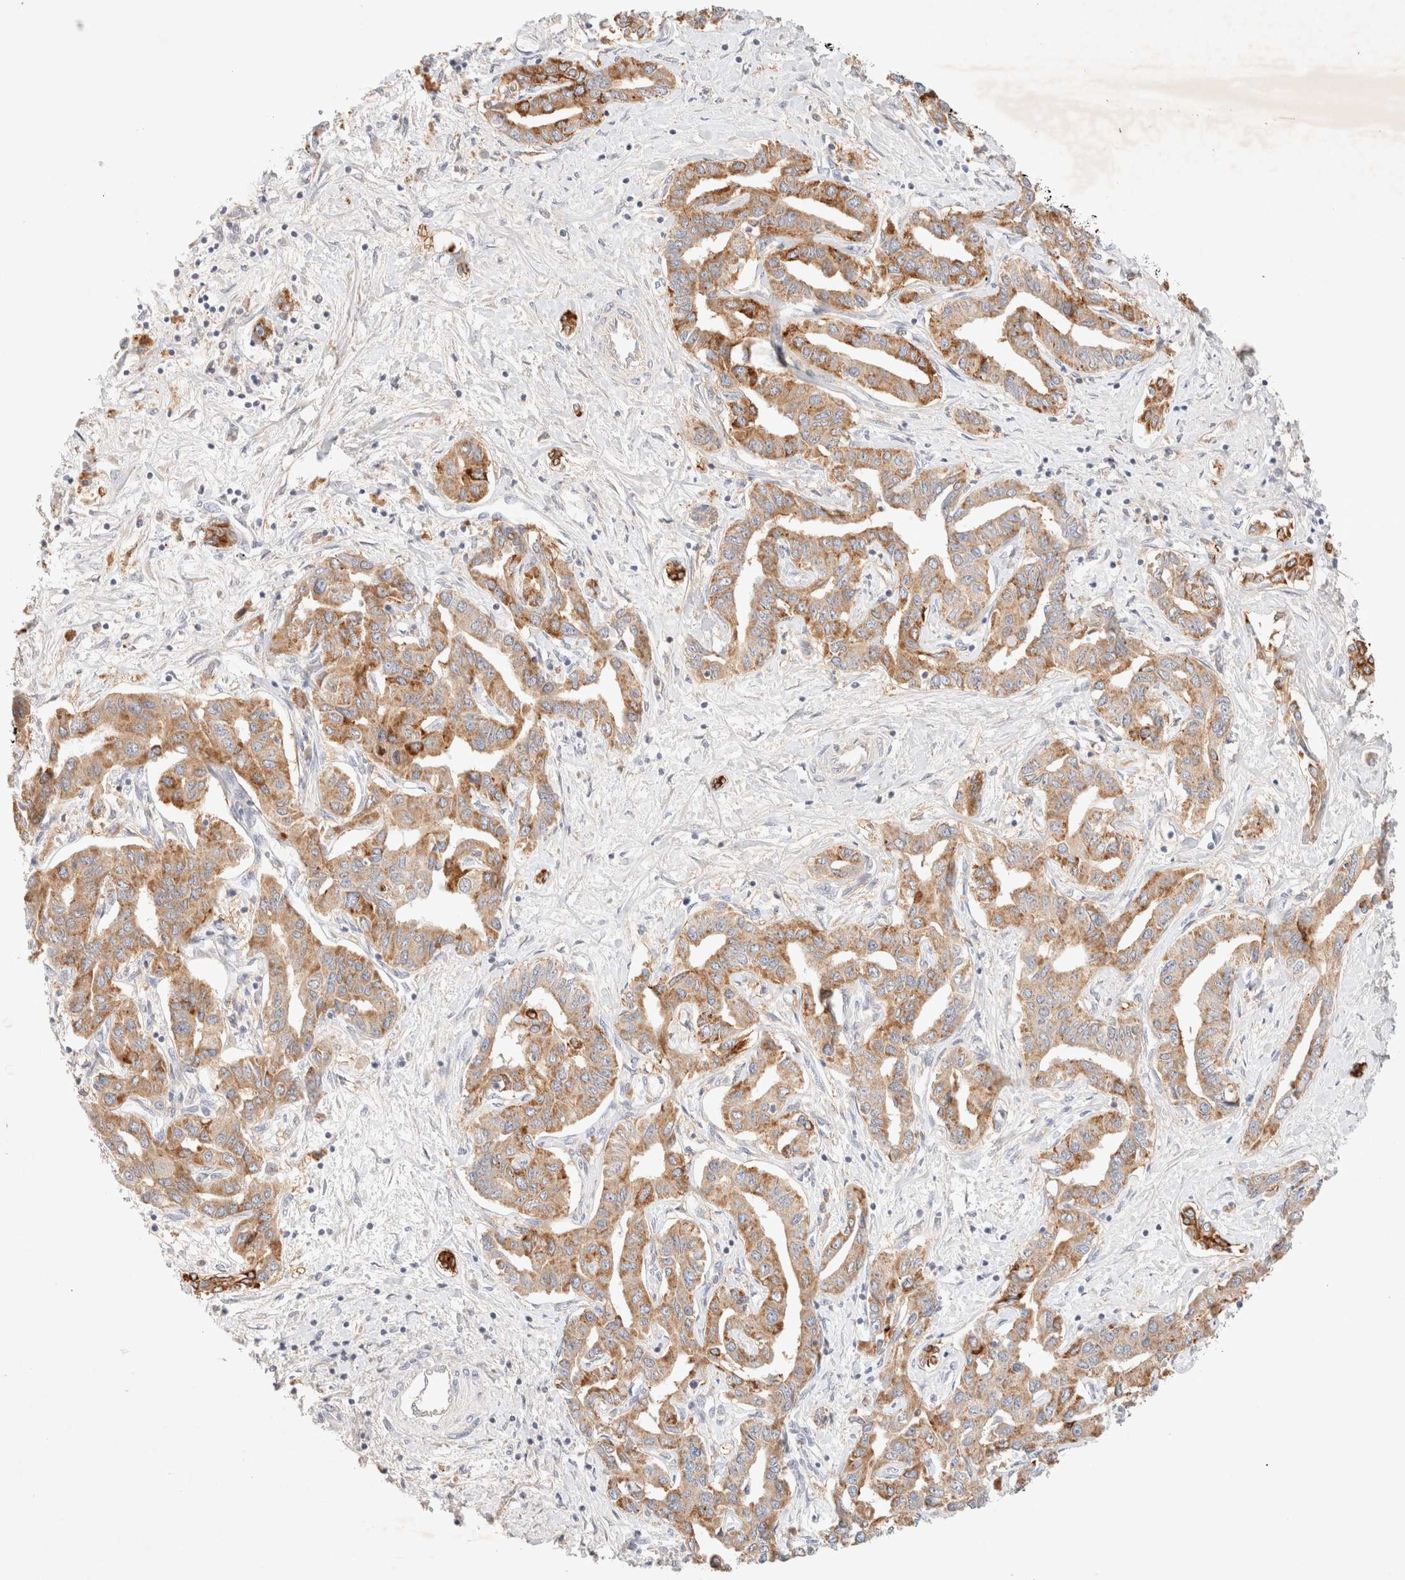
{"staining": {"intensity": "moderate", "quantity": ">75%", "location": "cytoplasmic/membranous"}, "tissue": "liver cancer", "cell_type": "Tumor cells", "image_type": "cancer", "snomed": [{"axis": "morphology", "description": "Cholangiocarcinoma"}, {"axis": "topography", "description": "Liver"}], "caption": "A brown stain shows moderate cytoplasmic/membranous staining of a protein in human liver cholangiocarcinoma tumor cells.", "gene": "SARM1", "patient": {"sex": "male", "age": 59}}